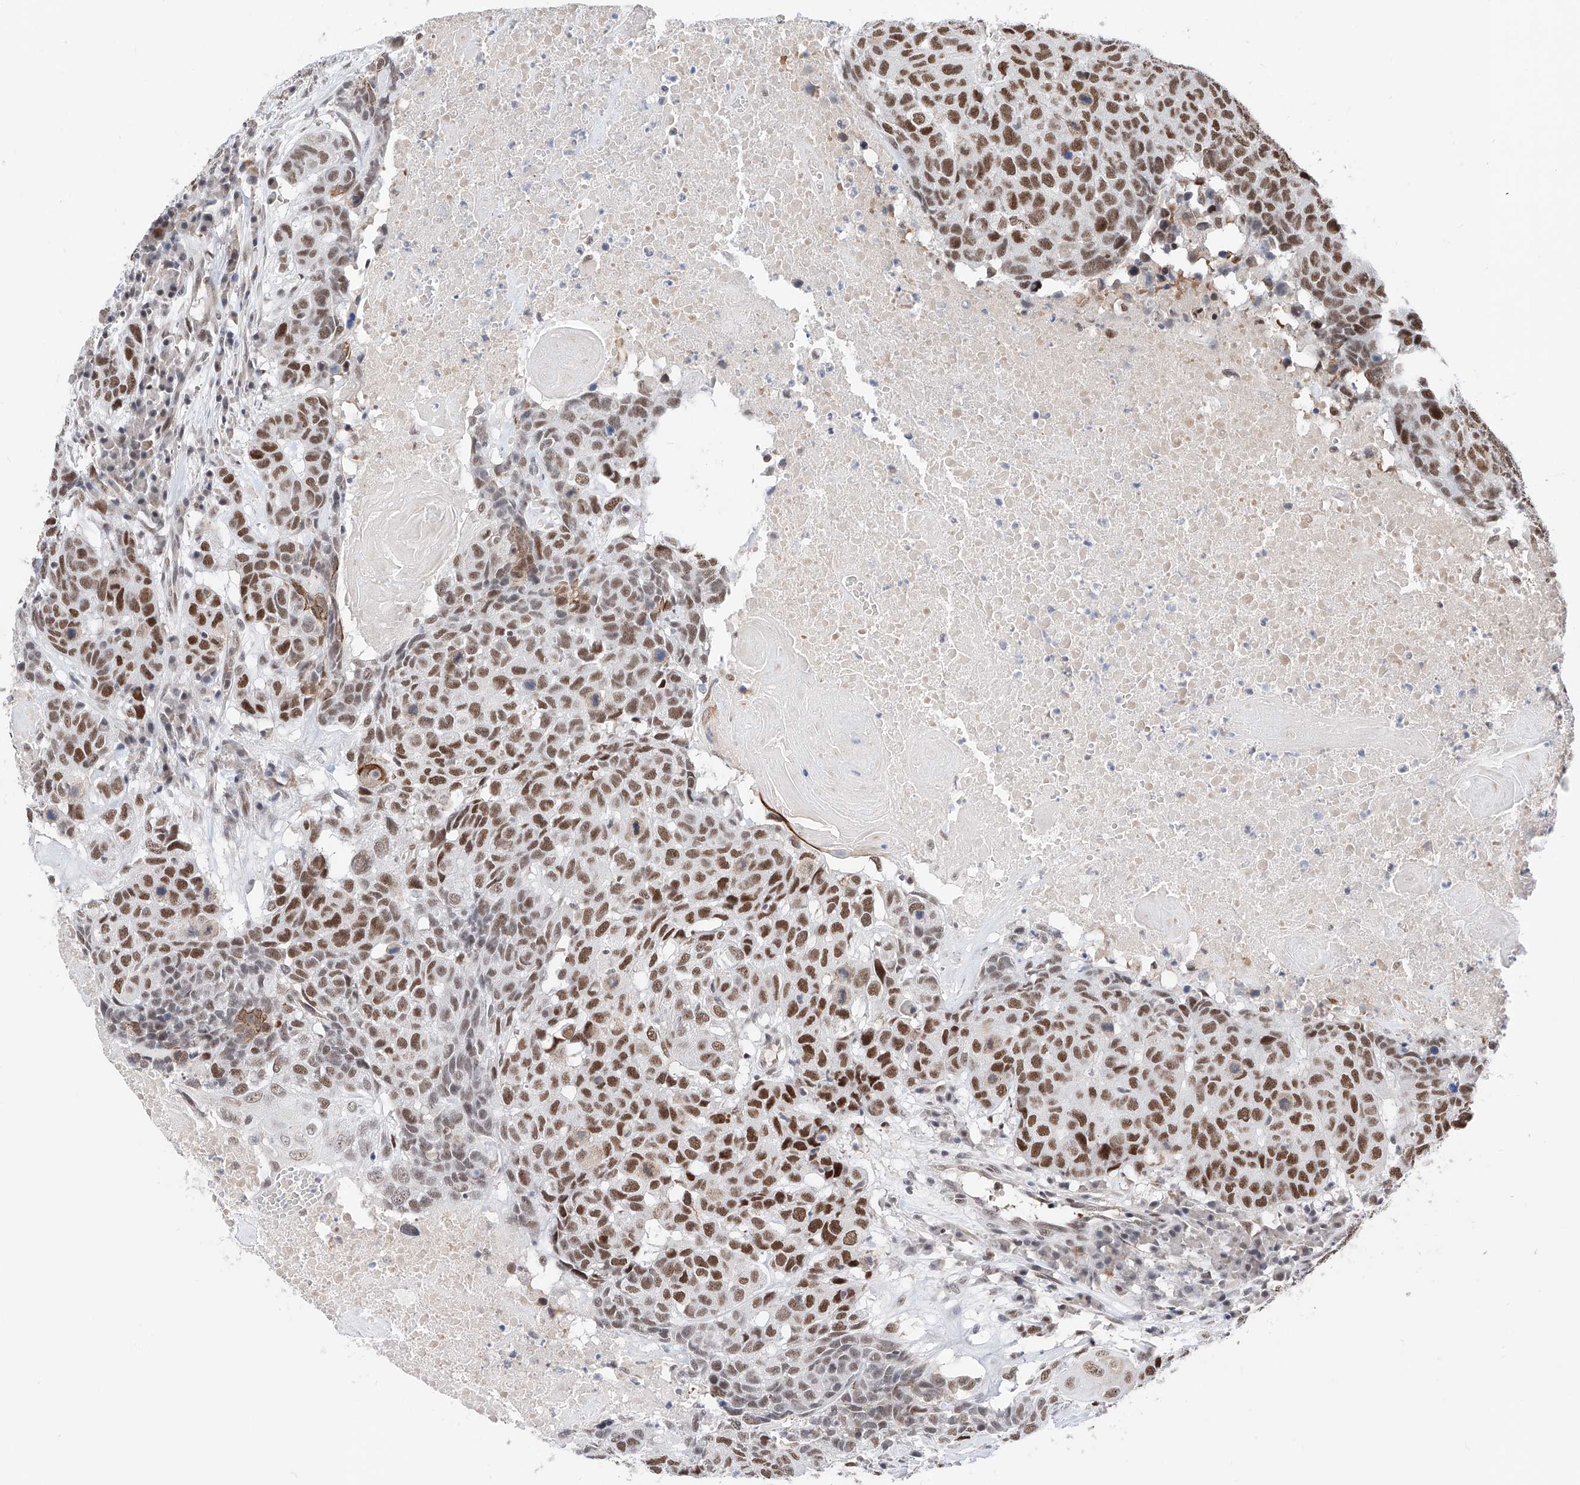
{"staining": {"intensity": "moderate", "quantity": ">75%", "location": "nuclear"}, "tissue": "head and neck cancer", "cell_type": "Tumor cells", "image_type": "cancer", "snomed": [{"axis": "morphology", "description": "Squamous cell carcinoma, NOS"}, {"axis": "topography", "description": "Head-Neck"}], "caption": "Head and neck cancer (squamous cell carcinoma) was stained to show a protein in brown. There is medium levels of moderate nuclear expression in approximately >75% of tumor cells.", "gene": "SNRNP200", "patient": {"sex": "male", "age": 66}}